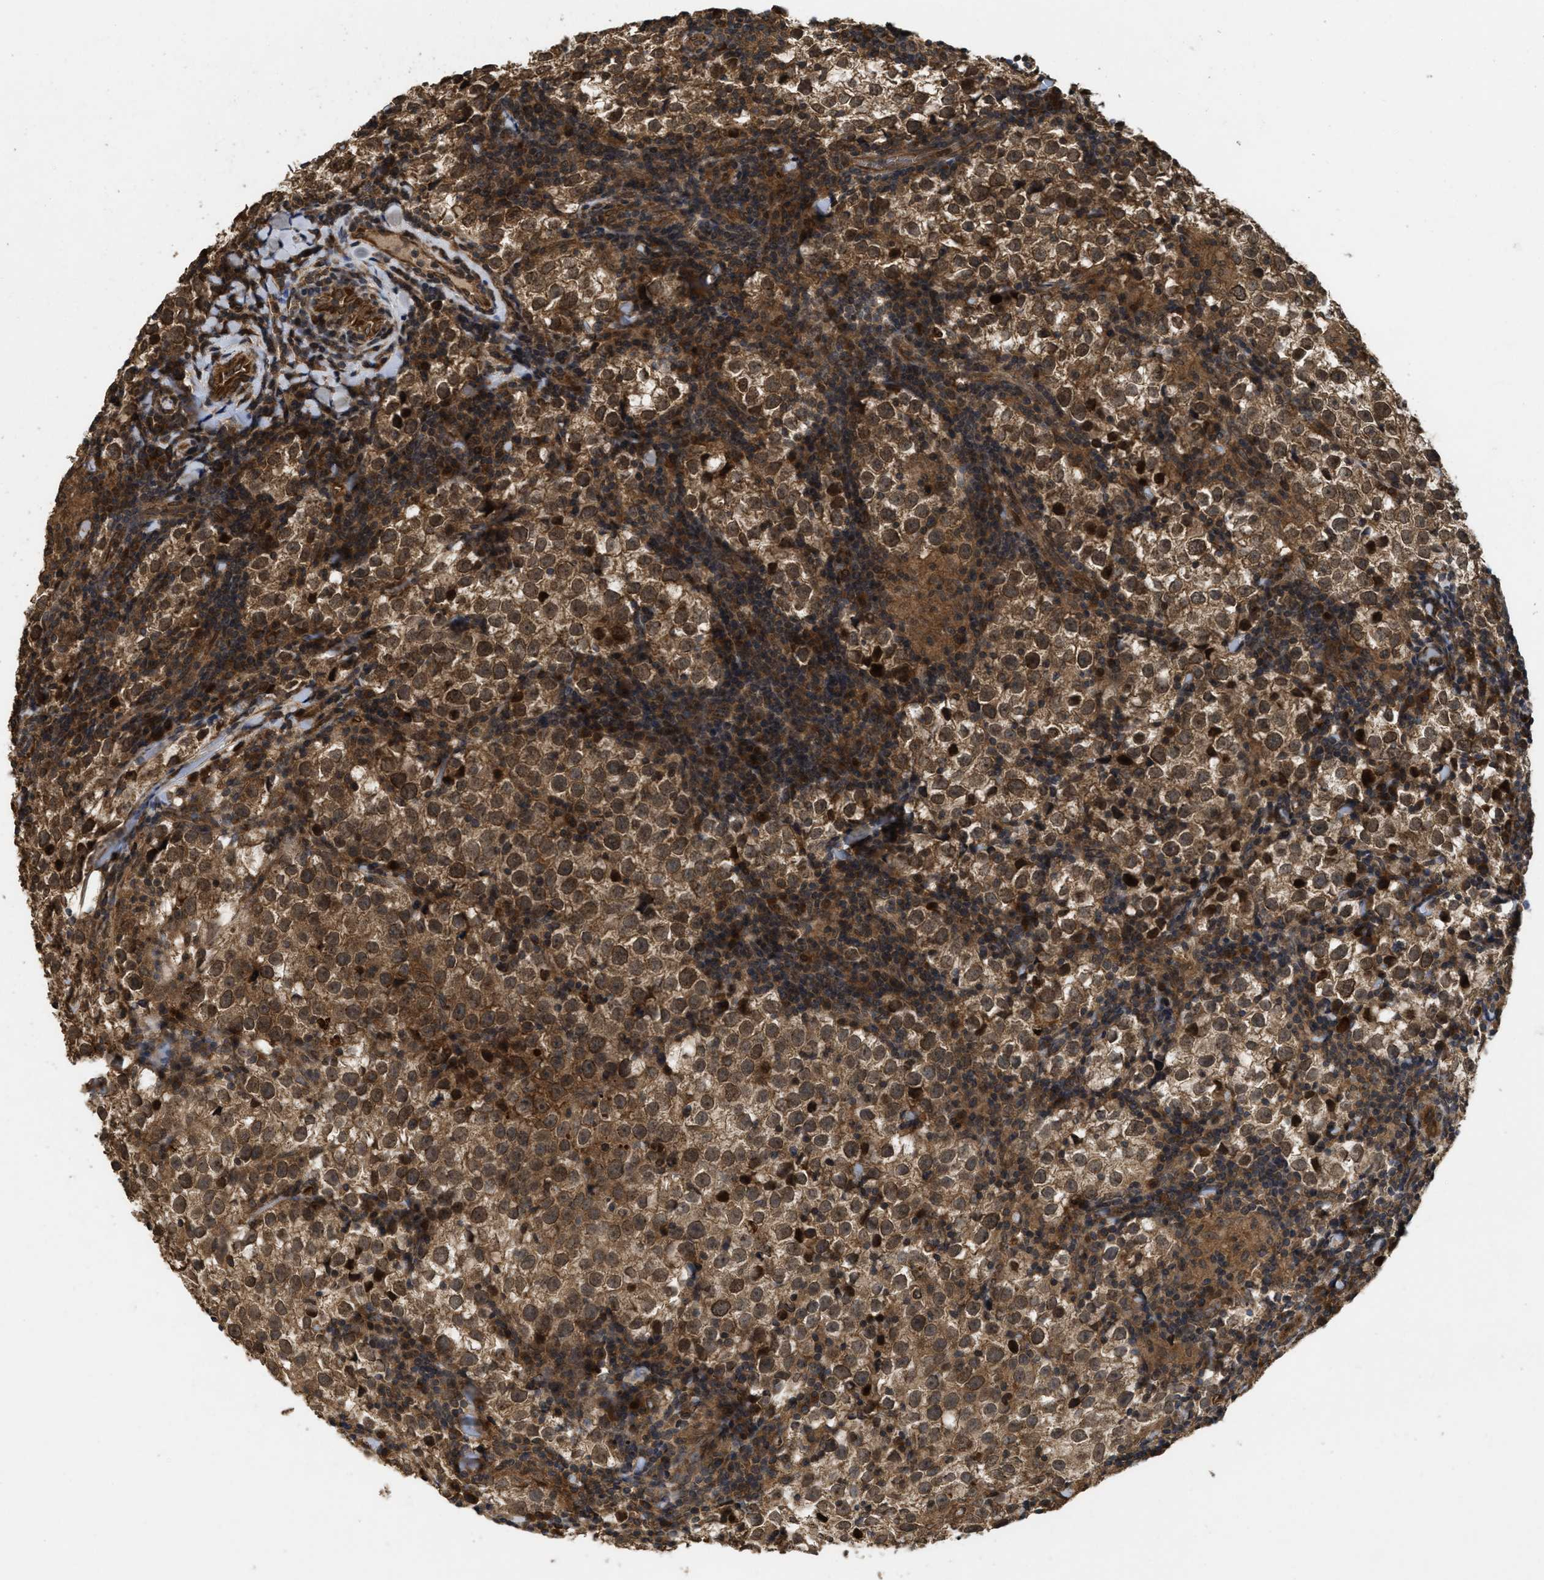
{"staining": {"intensity": "moderate", "quantity": ">75%", "location": "cytoplasmic/membranous"}, "tissue": "testis cancer", "cell_type": "Tumor cells", "image_type": "cancer", "snomed": [{"axis": "morphology", "description": "Seminoma, NOS"}, {"axis": "morphology", "description": "Carcinoma, Embryonal, NOS"}, {"axis": "topography", "description": "Testis"}], "caption": "Immunohistochemical staining of testis cancer shows medium levels of moderate cytoplasmic/membranous protein staining in about >75% of tumor cells. (DAB IHC, brown staining for protein, blue staining for nuclei).", "gene": "FZD6", "patient": {"sex": "male", "age": 36}}